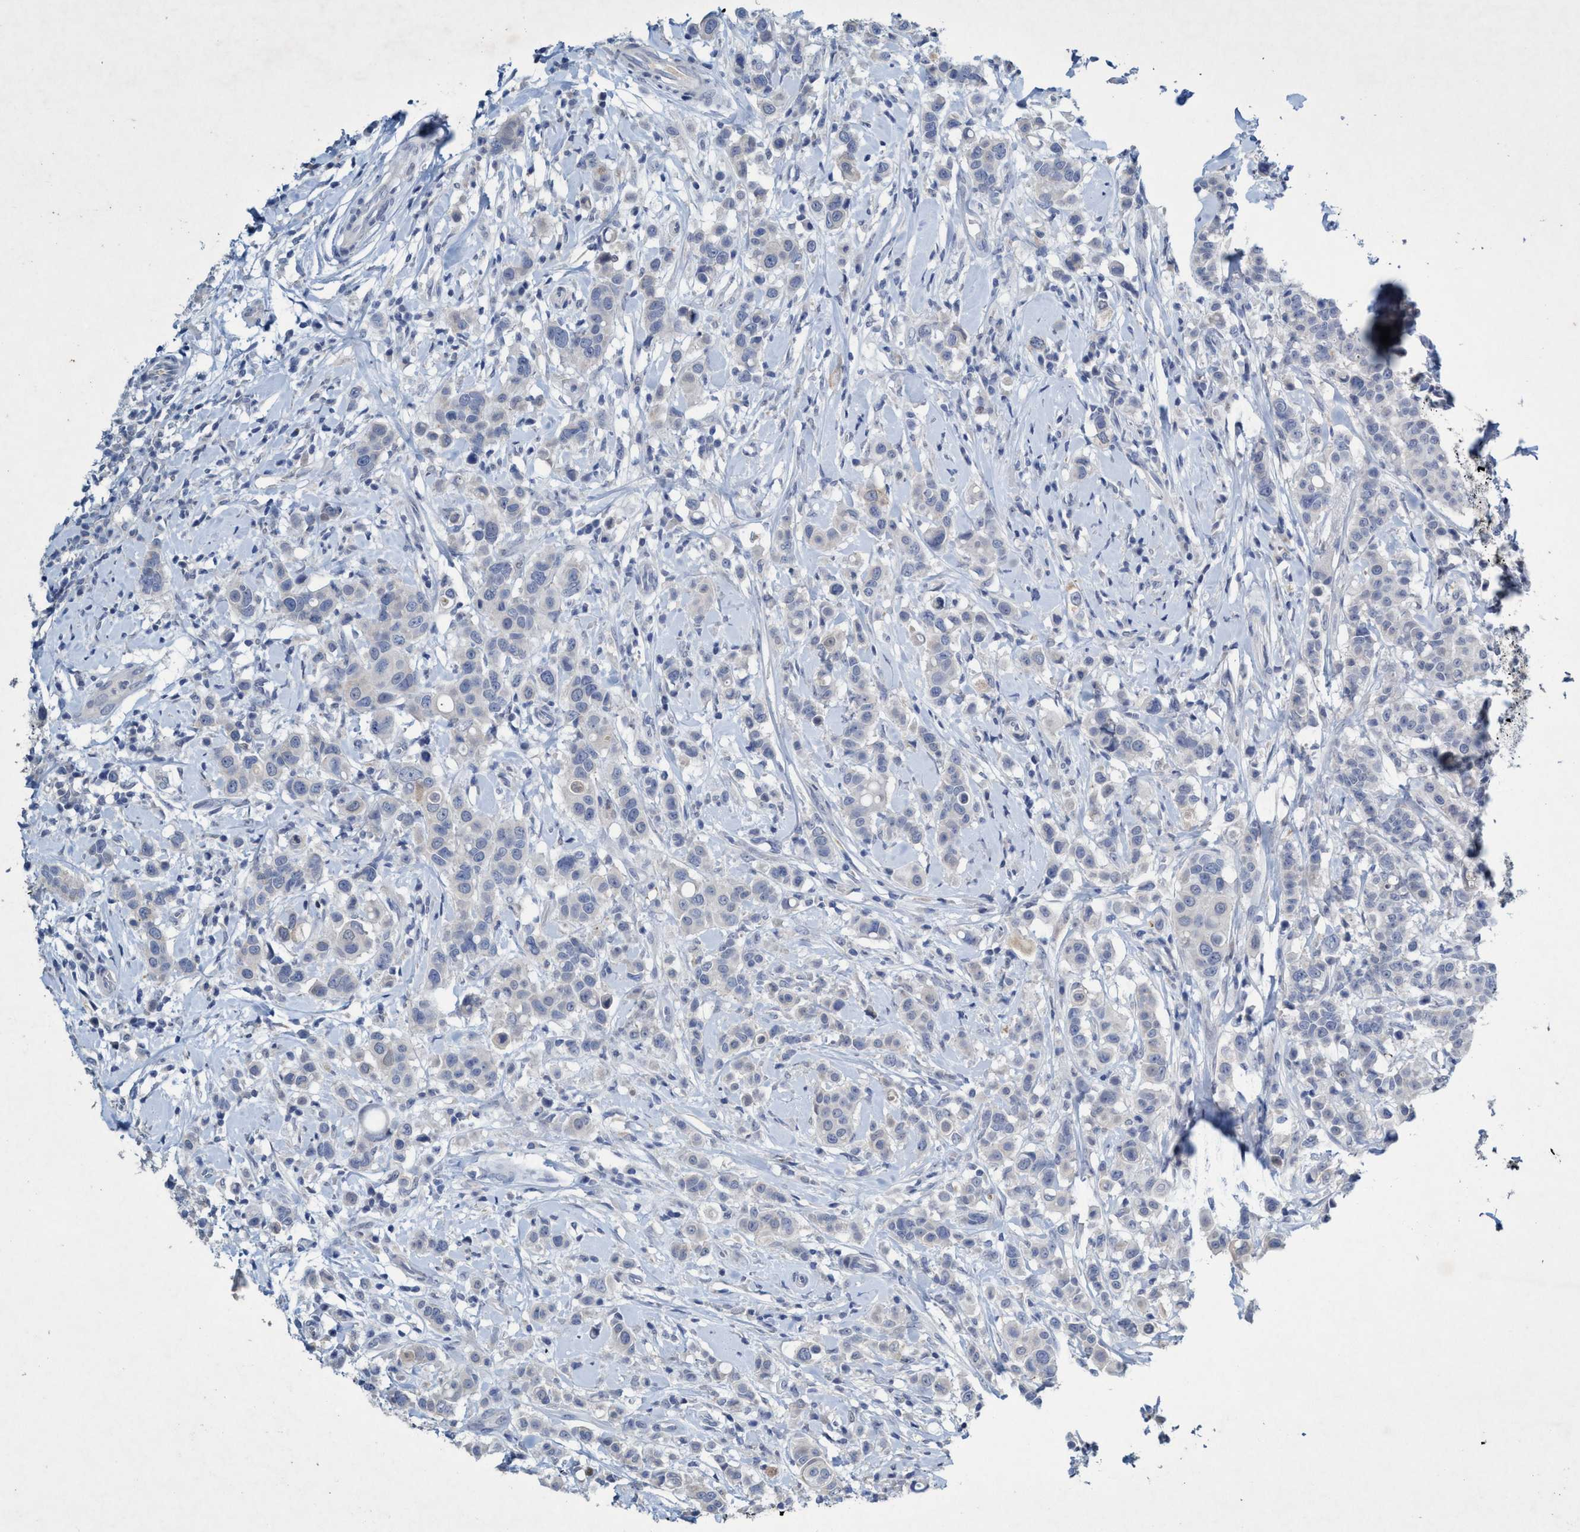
{"staining": {"intensity": "negative", "quantity": "none", "location": "none"}, "tissue": "breast cancer", "cell_type": "Tumor cells", "image_type": "cancer", "snomed": [{"axis": "morphology", "description": "Duct carcinoma"}, {"axis": "topography", "description": "Breast"}], "caption": "Human breast cancer (infiltrating ductal carcinoma) stained for a protein using IHC demonstrates no expression in tumor cells.", "gene": "RNF208", "patient": {"sex": "female", "age": 27}}